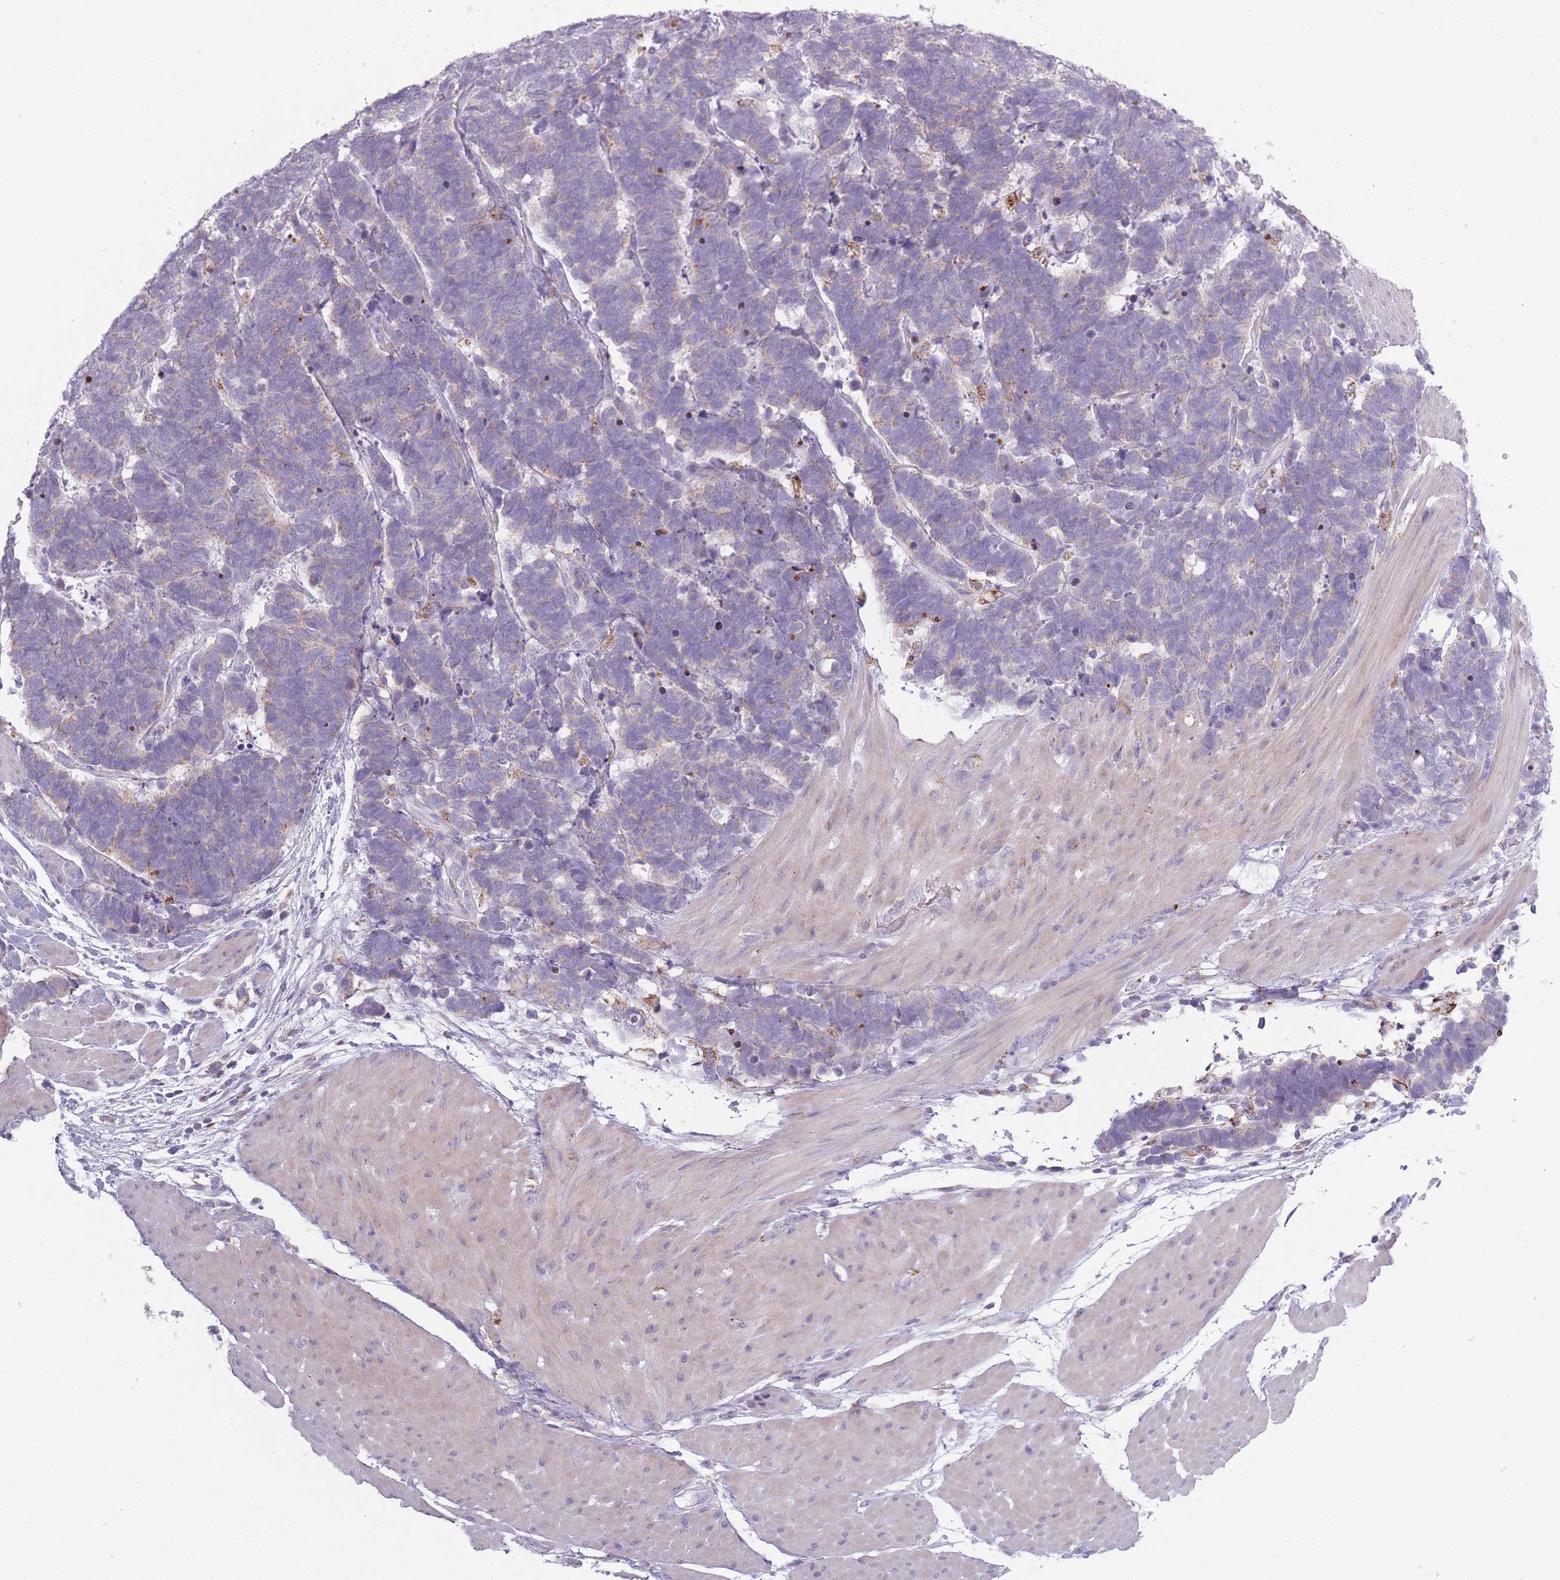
{"staining": {"intensity": "negative", "quantity": "none", "location": "none"}, "tissue": "carcinoid", "cell_type": "Tumor cells", "image_type": "cancer", "snomed": [{"axis": "morphology", "description": "Carcinoma, NOS"}, {"axis": "morphology", "description": "Carcinoid, malignant, NOS"}, {"axis": "topography", "description": "Urinary bladder"}], "caption": "Immunohistochemistry histopathology image of neoplastic tissue: carcinoid stained with DAB exhibits no significant protein staining in tumor cells.", "gene": "PEX11B", "patient": {"sex": "male", "age": 57}}